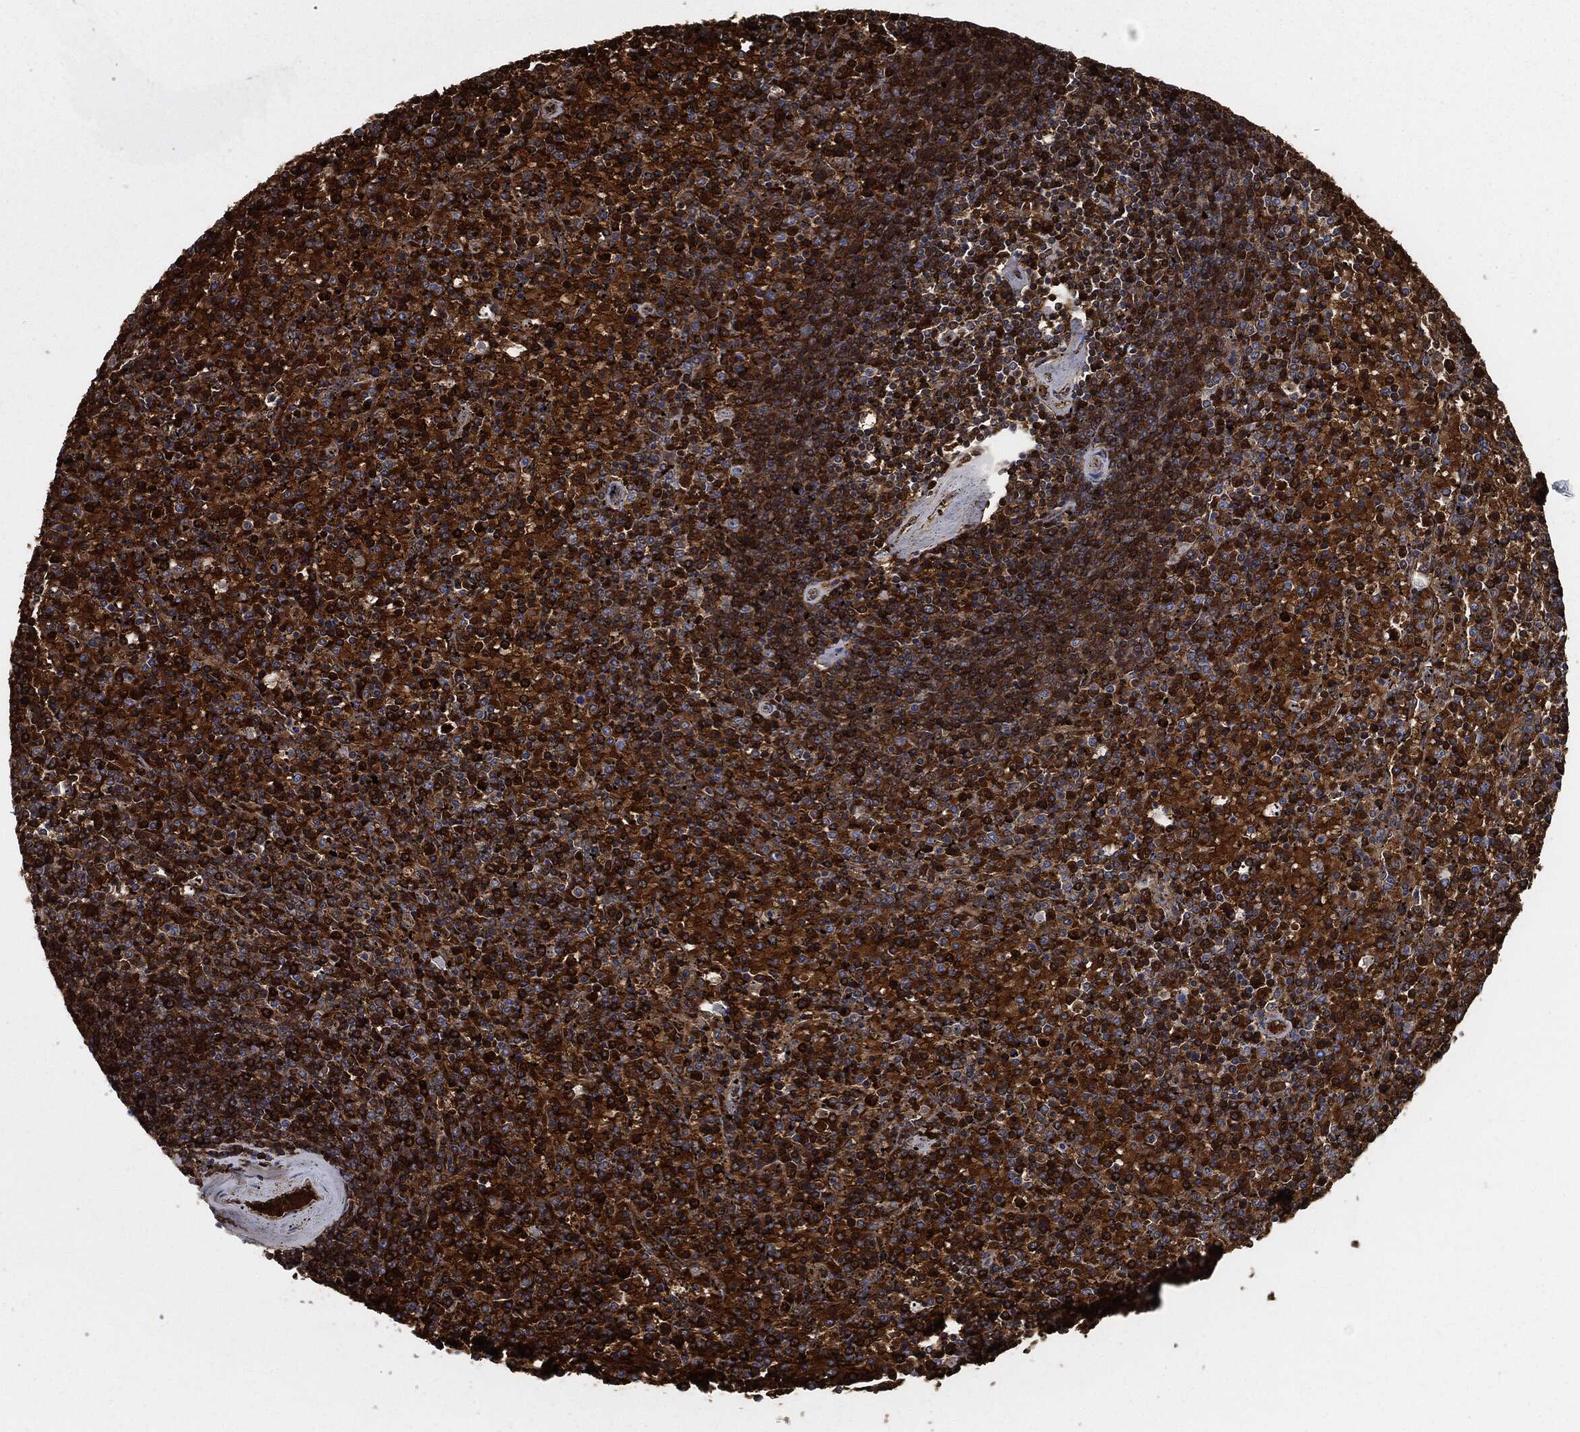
{"staining": {"intensity": "strong", "quantity": ">75%", "location": "cytoplasmic/membranous"}, "tissue": "lymphoma", "cell_type": "Tumor cells", "image_type": "cancer", "snomed": [{"axis": "morphology", "description": "Malignant lymphoma, non-Hodgkin's type, Low grade"}, {"axis": "topography", "description": "Spleen"}], "caption": "Tumor cells demonstrate strong cytoplasmic/membranous positivity in approximately >75% of cells in lymphoma.", "gene": "PRDX2", "patient": {"sex": "female", "age": 77}}